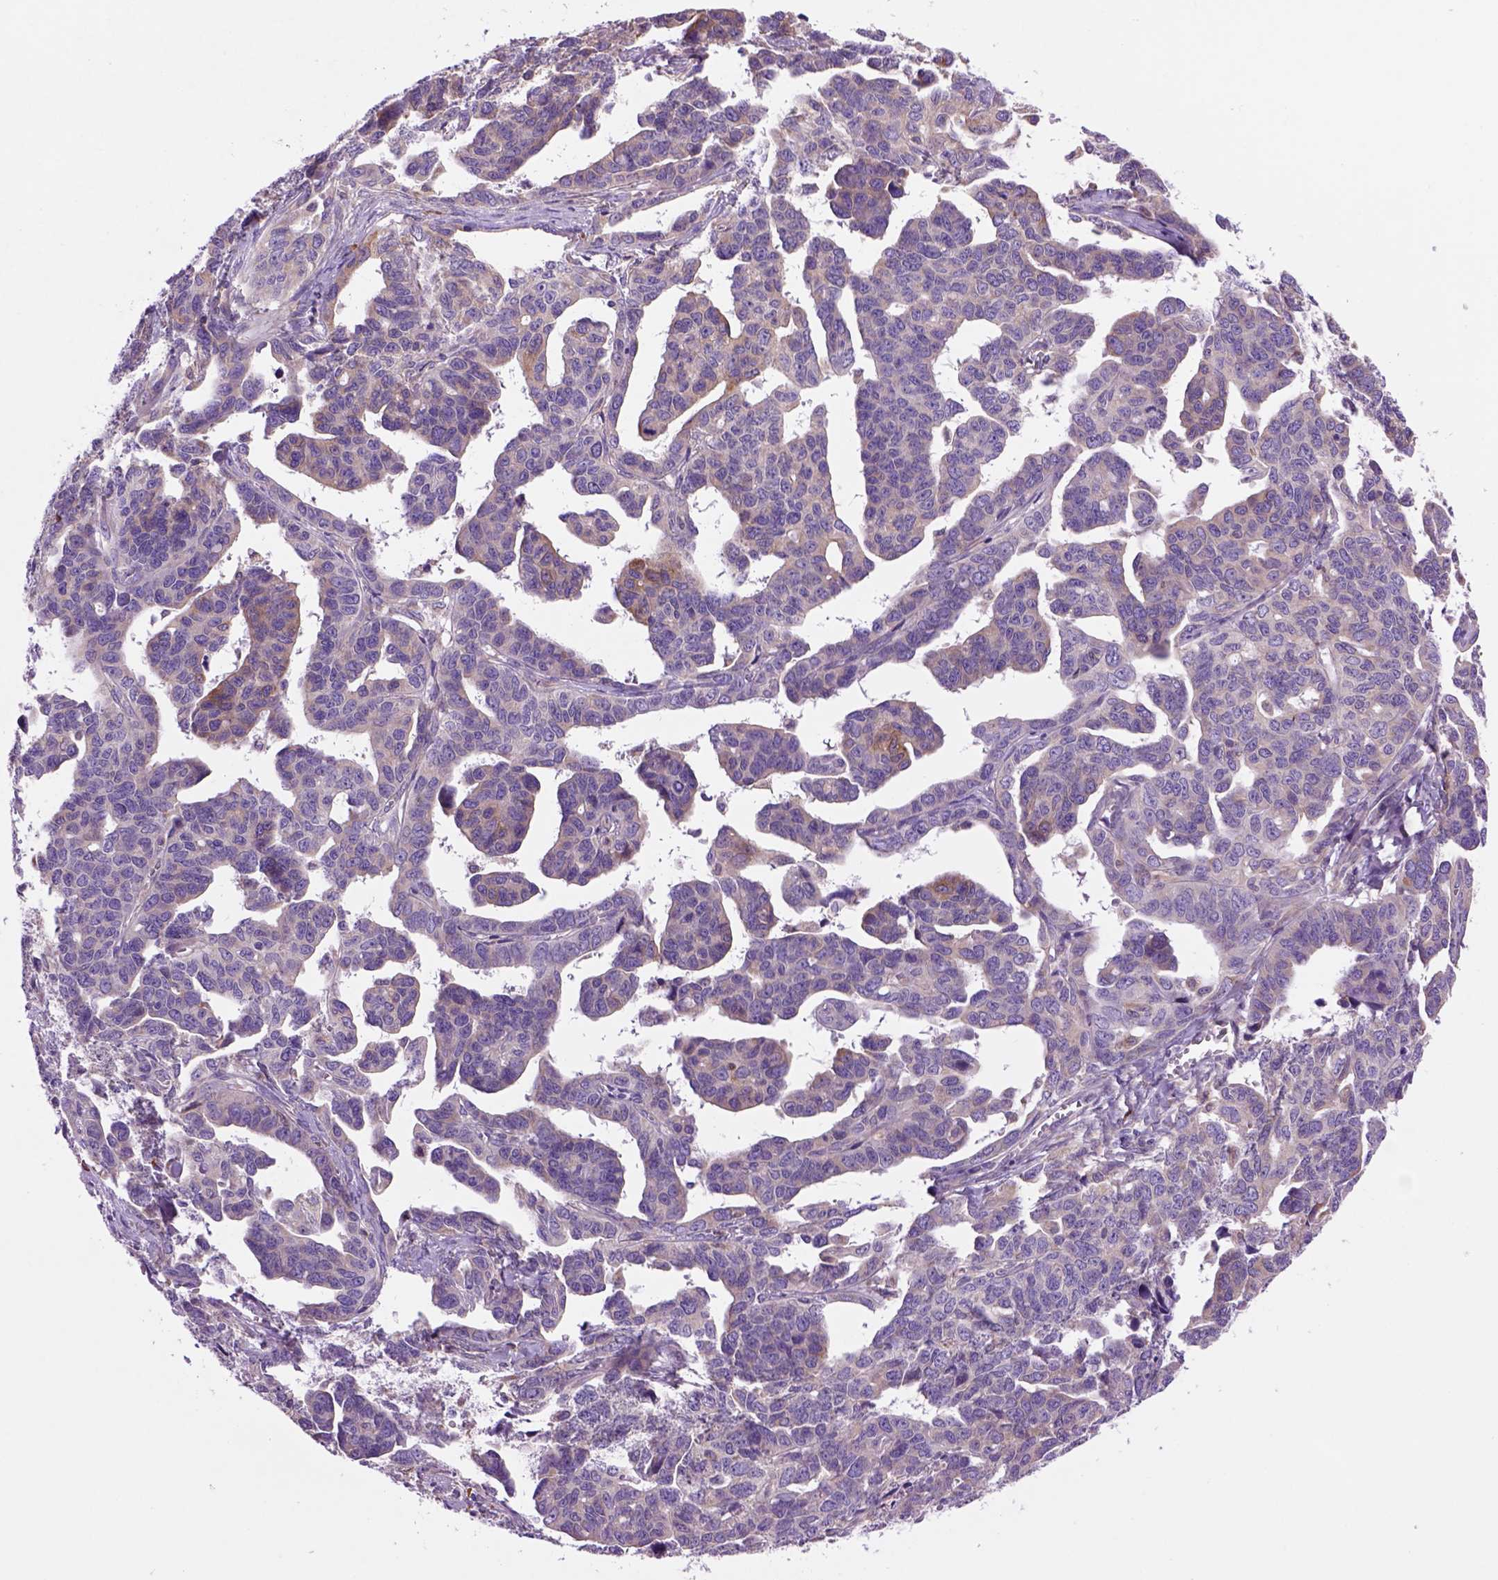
{"staining": {"intensity": "moderate", "quantity": "<25%", "location": "cytoplasmic/membranous"}, "tissue": "ovarian cancer", "cell_type": "Tumor cells", "image_type": "cancer", "snomed": [{"axis": "morphology", "description": "Cystadenocarcinoma, serous, NOS"}, {"axis": "topography", "description": "Ovary"}], "caption": "A high-resolution photomicrograph shows immunohistochemistry staining of ovarian cancer, which displays moderate cytoplasmic/membranous positivity in approximately <25% of tumor cells. The protein is stained brown, and the nuclei are stained in blue (DAB IHC with brightfield microscopy, high magnification).", "gene": "PIAS3", "patient": {"sex": "female", "age": 69}}